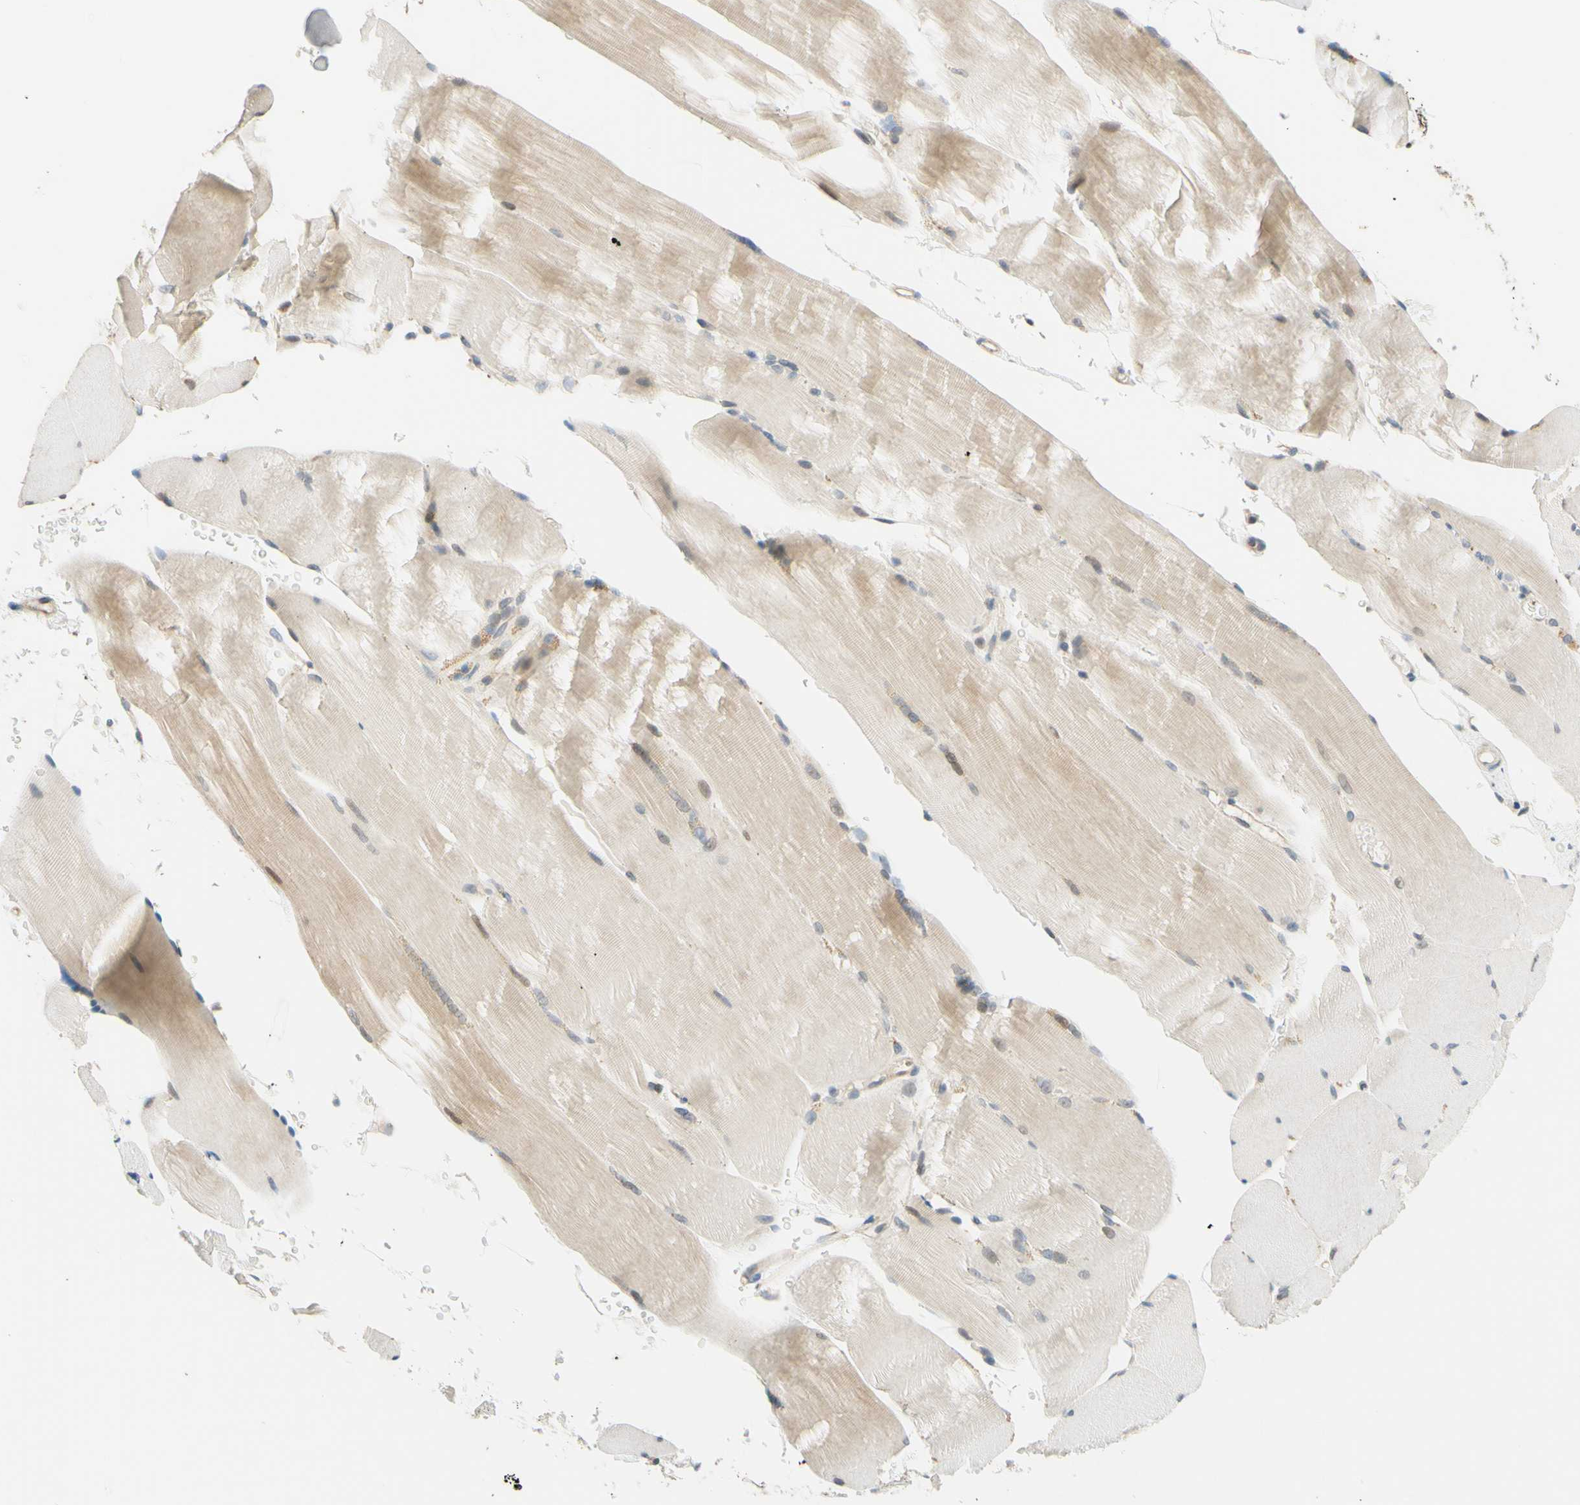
{"staining": {"intensity": "weak", "quantity": "25%-75%", "location": "cytoplasmic/membranous"}, "tissue": "skeletal muscle", "cell_type": "Myocytes", "image_type": "normal", "snomed": [{"axis": "morphology", "description": "Normal tissue, NOS"}, {"axis": "topography", "description": "Skin"}, {"axis": "topography", "description": "Skeletal muscle"}], "caption": "A brown stain labels weak cytoplasmic/membranous expression of a protein in myocytes of unremarkable skeletal muscle. Using DAB (3,3'-diaminobenzidine) (brown) and hematoxylin (blue) stains, captured at high magnification using brightfield microscopy.", "gene": "C2CD2L", "patient": {"sex": "male", "age": 83}}